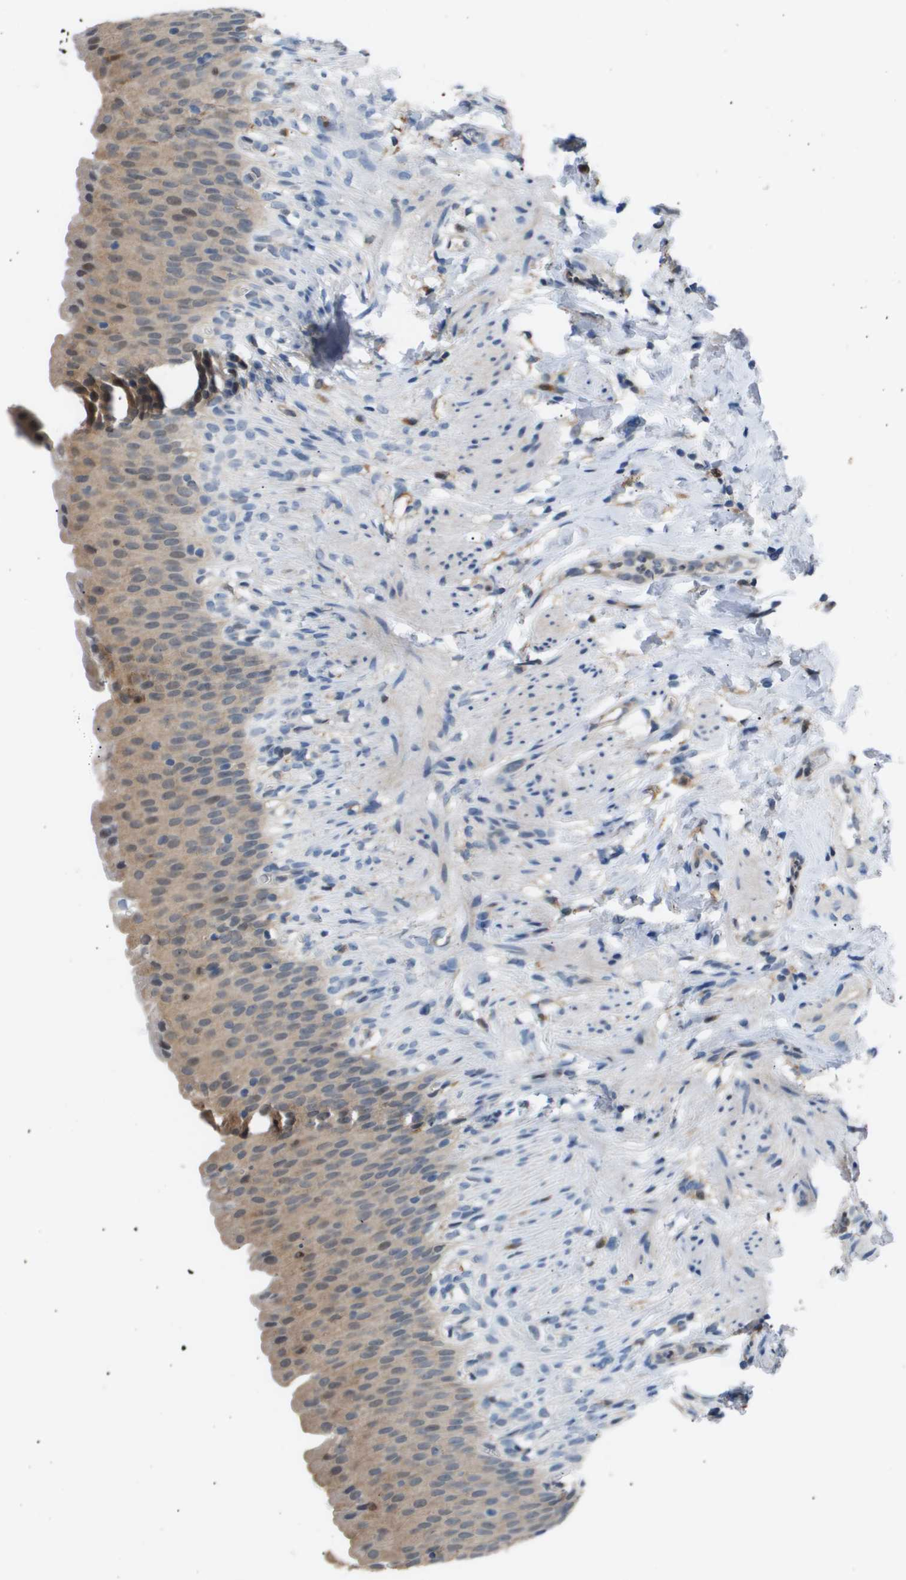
{"staining": {"intensity": "weak", "quantity": ">75%", "location": "cytoplasmic/membranous,nuclear"}, "tissue": "urinary bladder", "cell_type": "Urothelial cells", "image_type": "normal", "snomed": [{"axis": "morphology", "description": "Normal tissue, NOS"}, {"axis": "topography", "description": "Urinary bladder"}], "caption": "Urinary bladder stained with a brown dye demonstrates weak cytoplasmic/membranous,nuclear positive expression in approximately >75% of urothelial cells.", "gene": "AKR1A1", "patient": {"sex": "female", "age": 79}}